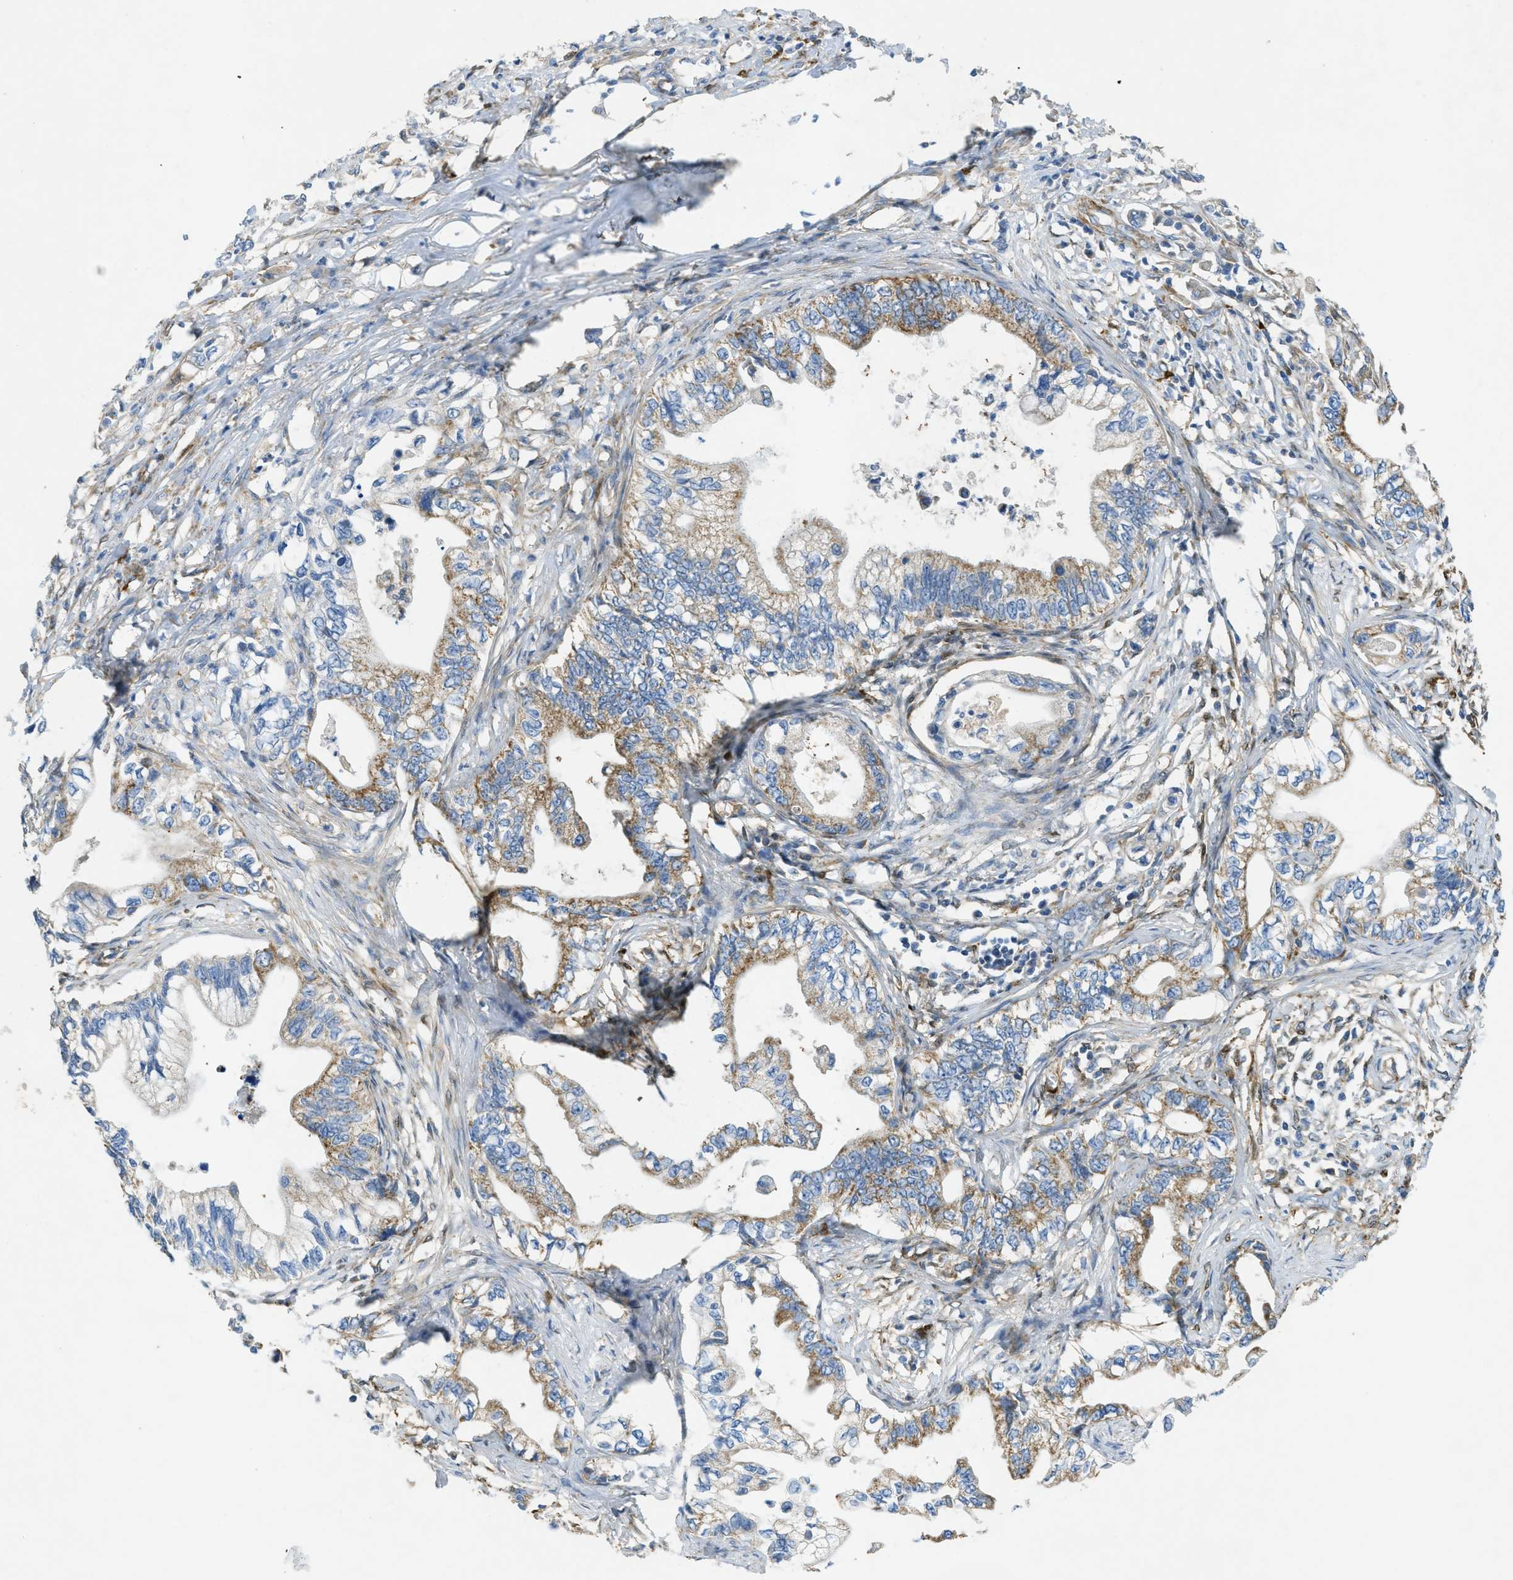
{"staining": {"intensity": "moderate", "quantity": ">75%", "location": "cytoplasmic/membranous"}, "tissue": "pancreatic cancer", "cell_type": "Tumor cells", "image_type": "cancer", "snomed": [{"axis": "morphology", "description": "Adenocarcinoma, NOS"}, {"axis": "topography", "description": "Pancreas"}], "caption": "The image demonstrates immunohistochemical staining of pancreatic adenocarcinoma. There is moderate cytoplasmic/membranous positivity is appreciated in about >75% of tumor cells.", "gene": "CYGB", "patient": {"sex": "male", "age": 56}}